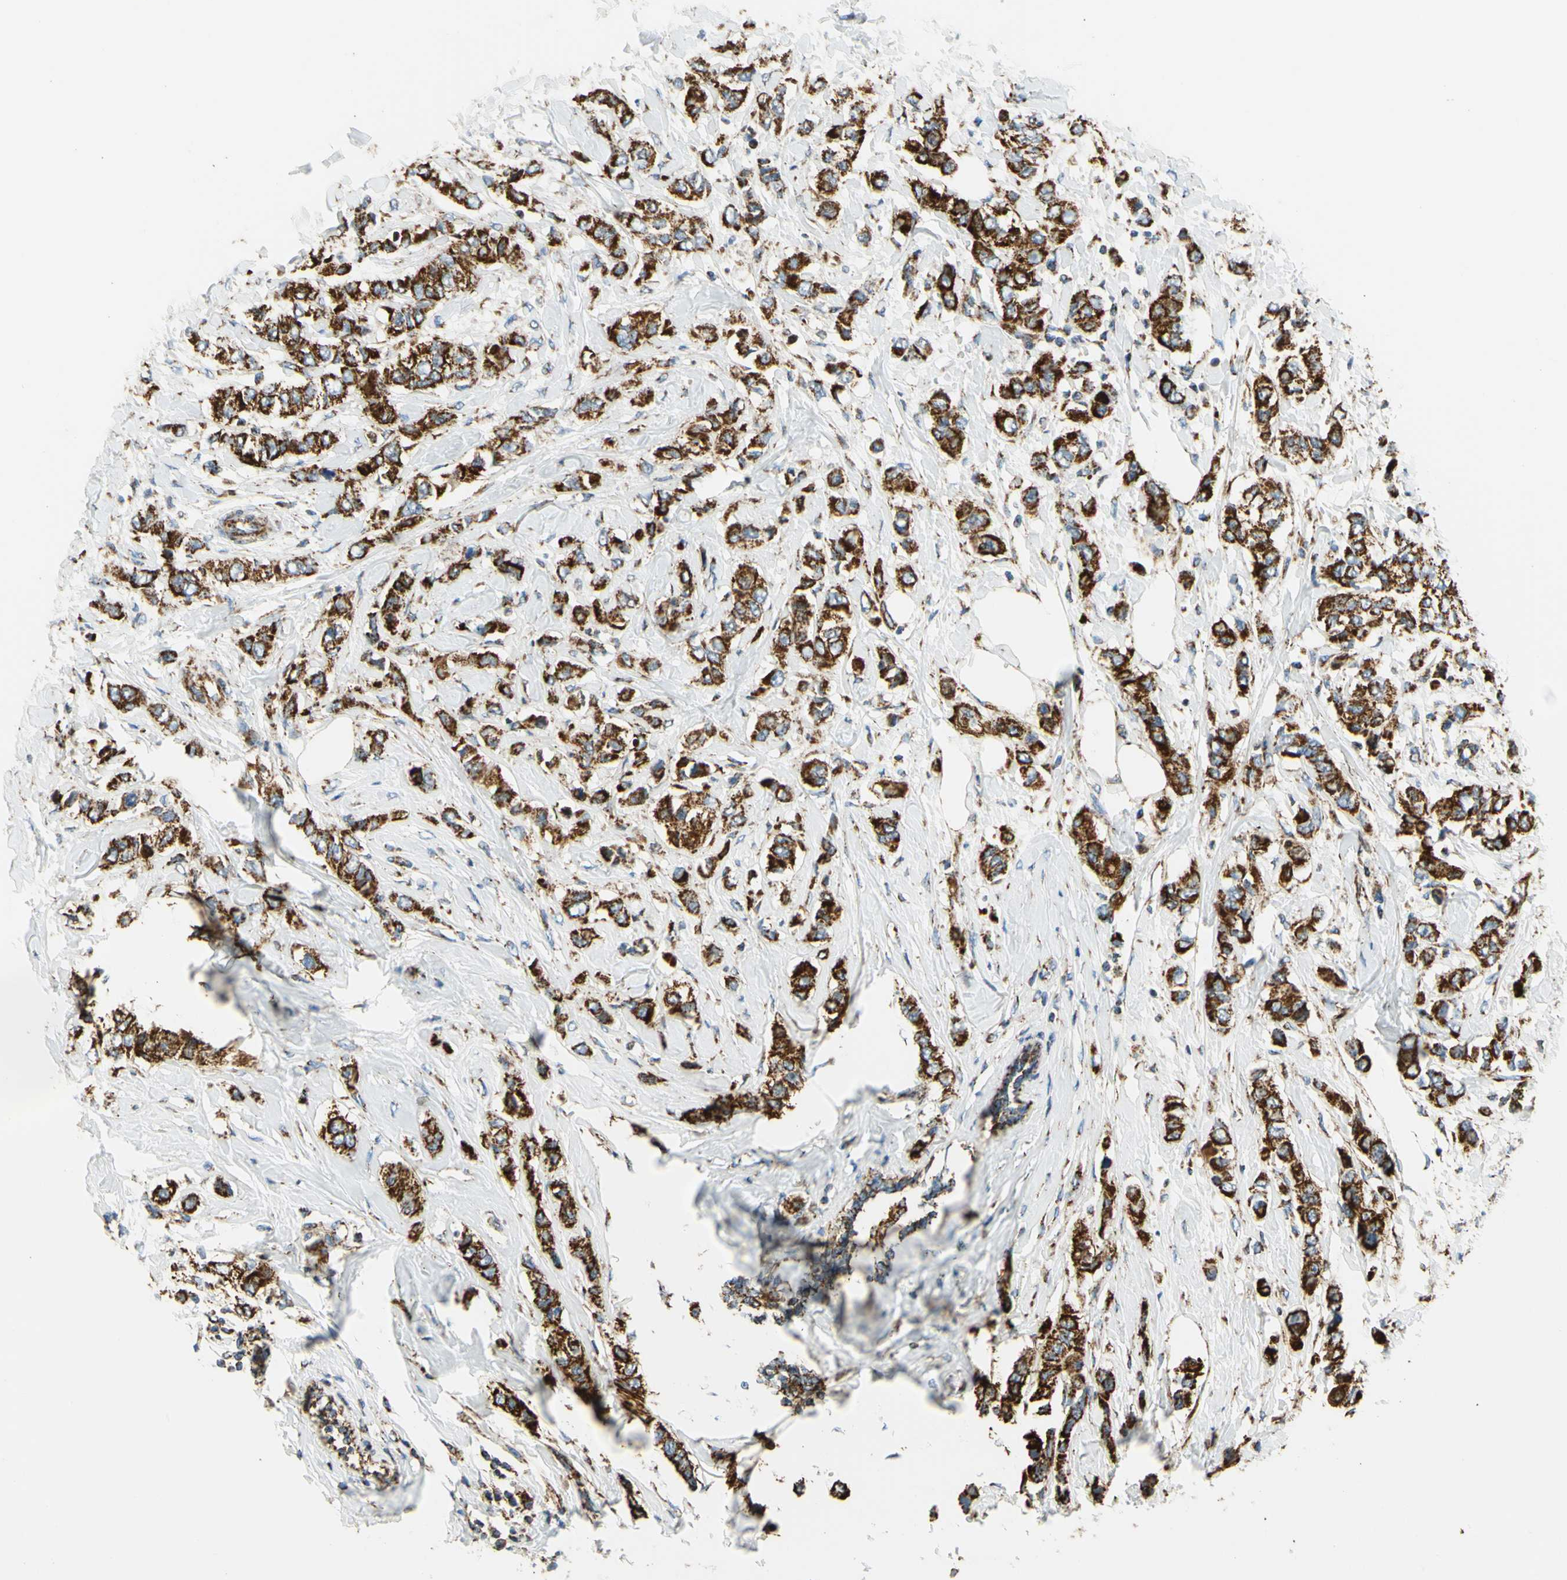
{"staining": {"intensity": "strong", "quantity": ">75%", "location": "cytoplasmic/membranous"}, "tissue": "breast cancer", "cell_type": "Tumor cells", "image_type": "cancer", "snomed": [{"axis": "morphology", "description": "Duct carcinoma"}, {"axis": "topography", "description": "Breast"}], "caption": "Invasive ductal carcinoma (breast) was stained to show a protein in brown. There is high levels of strong cytoplasmic/membranous positivity in about >75% of tumor cells.", "gene": "MAVS", "patient": {"sex": "female", "age": 50}}